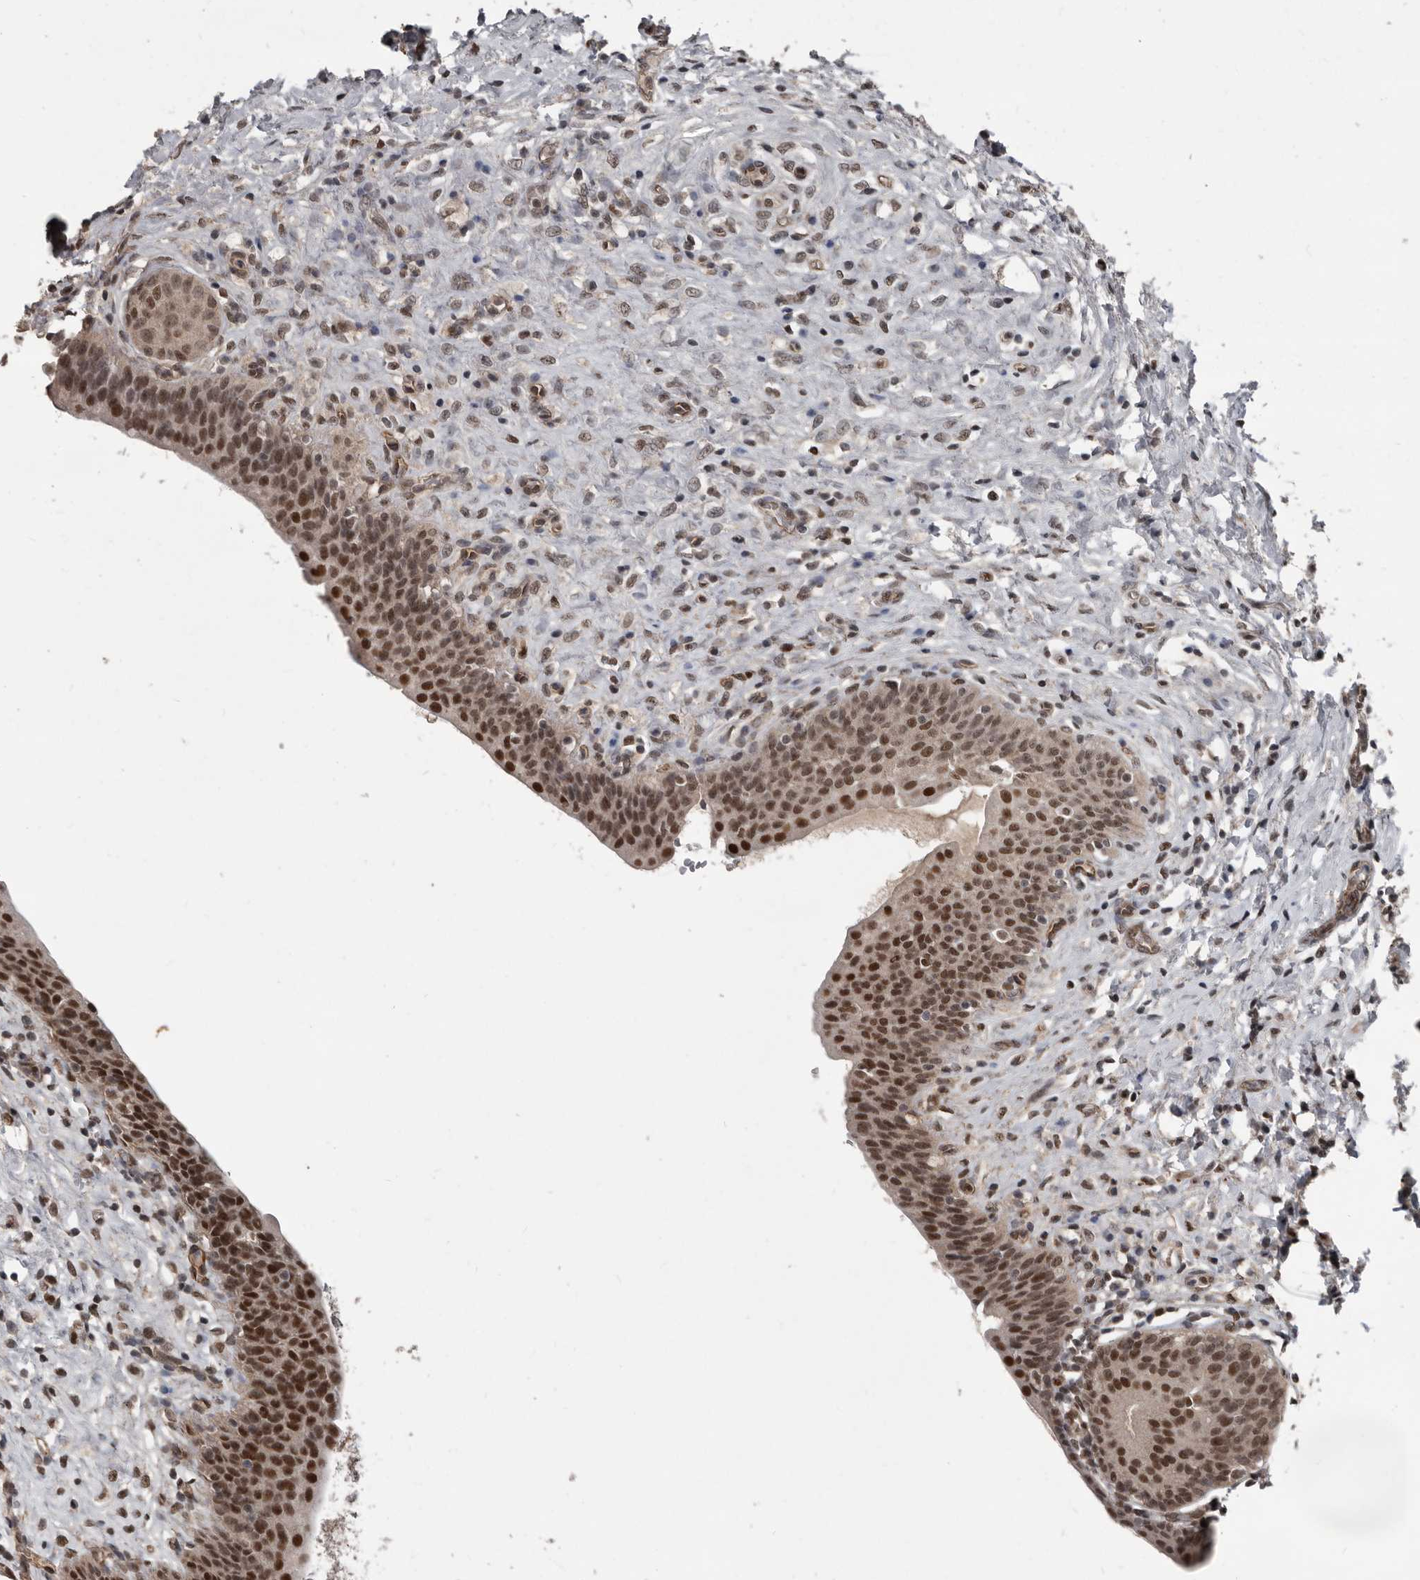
{"staining": {"intensity": "strong", "quantity": ">75%", "location": "nuclear"}, "tissue": "urinary bladder", "cell_type": "Urothelial cells", "image_type": "normal", "snomed": [{"axis": "morphology", "description": "Normal tissue, NOS"}, {"axis": "topography", "description": "Urinary bladder"}], "caption": "This is a photomicrograph of IHC staining of normal urinary bladder, which shows strong positivity in the nuclear of urothelial cells.", "gene": "CHD1L", "patient": {"sex": "male", "age": 83}}